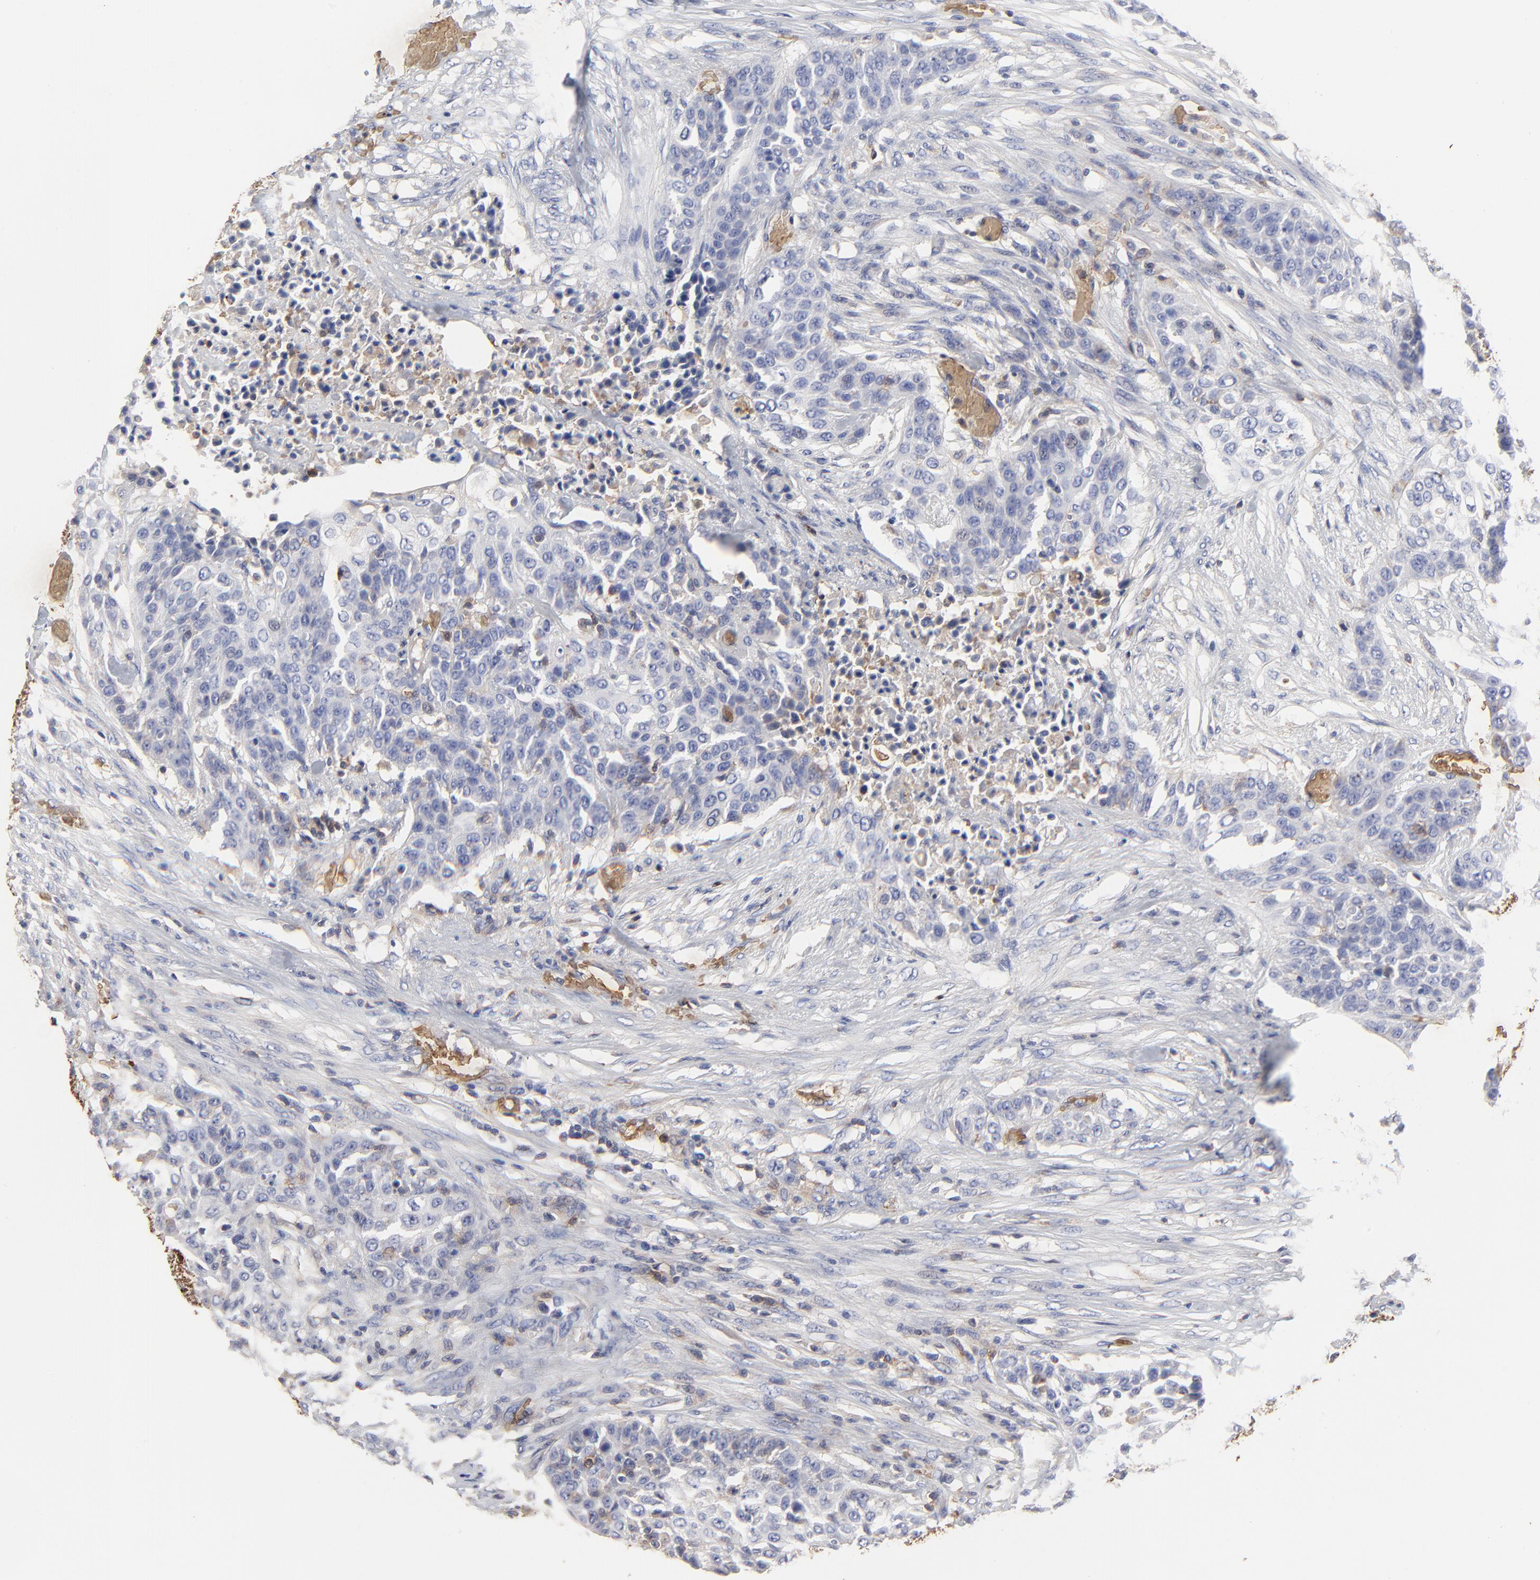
{"staining": {"intensity": "moderate", "quantity": "25%-75%", "location": "cytoplasmic/membranous"}, "tissue": "urothelial cancer", "cell_type": "Tumor cells", "image_type": "cancer", "snomed": [{"axis": "morphology", "description": "Urothelial carcinoma, High grade"}, {"axis": "topography", "description": "Urinary bladder"}], "caption": "Immunohistochemistry staining of urothelial cancer, which displays medium levels of moderate cytoplasmic/membranous positivity in about 25%-75% of tumor cells indicating moderate cytoplasmic/membranous protein positivity. The staining was performed using DAB (3,3'-diaminobenzidine) (brown) for protein detection and nuclei were counterstained in hematoxylin (blue).", "gene": "PAG1", "patient": {"sex": "male", "age": 74}}